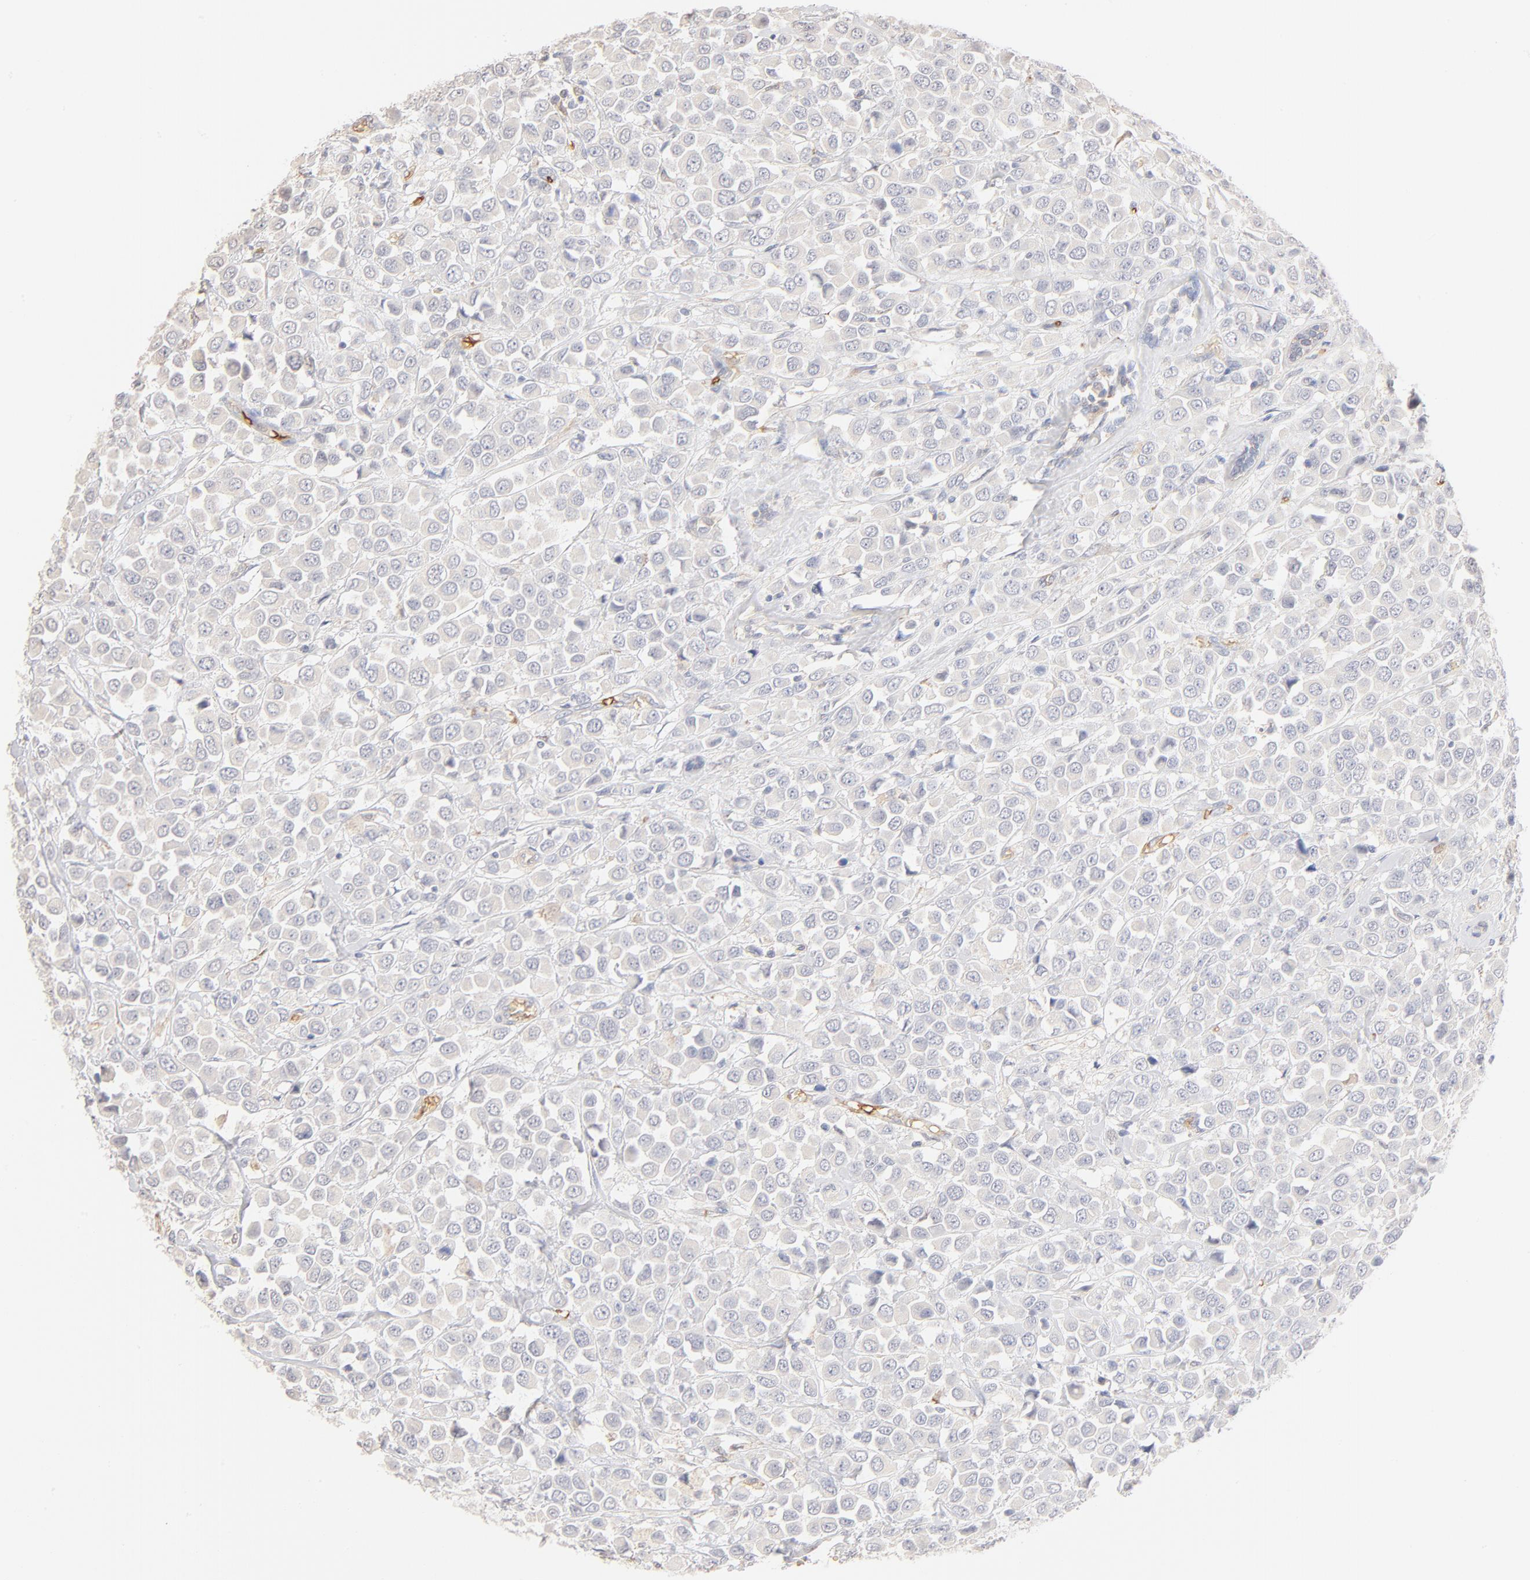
{"staining": {"intensity": "negative", "quantity": "none", "location": "none"}, "tissue": "breast cancer", "cell_type": "Tumor cells", "image_type": "cancer", "snomed": [{"axis": "morphology", "description": "Duct carcinoma"}, {"axis": "topography", "description": "Breast"}], "caption": "IHC histopathology image of neoplastic tissue: human invasive ductal carcinoma (breast) stained with DAB reveals no significant protein positivity in tumor cells.", "gene": "SPTB", "patient": {"sex": "female", "age": 61}}